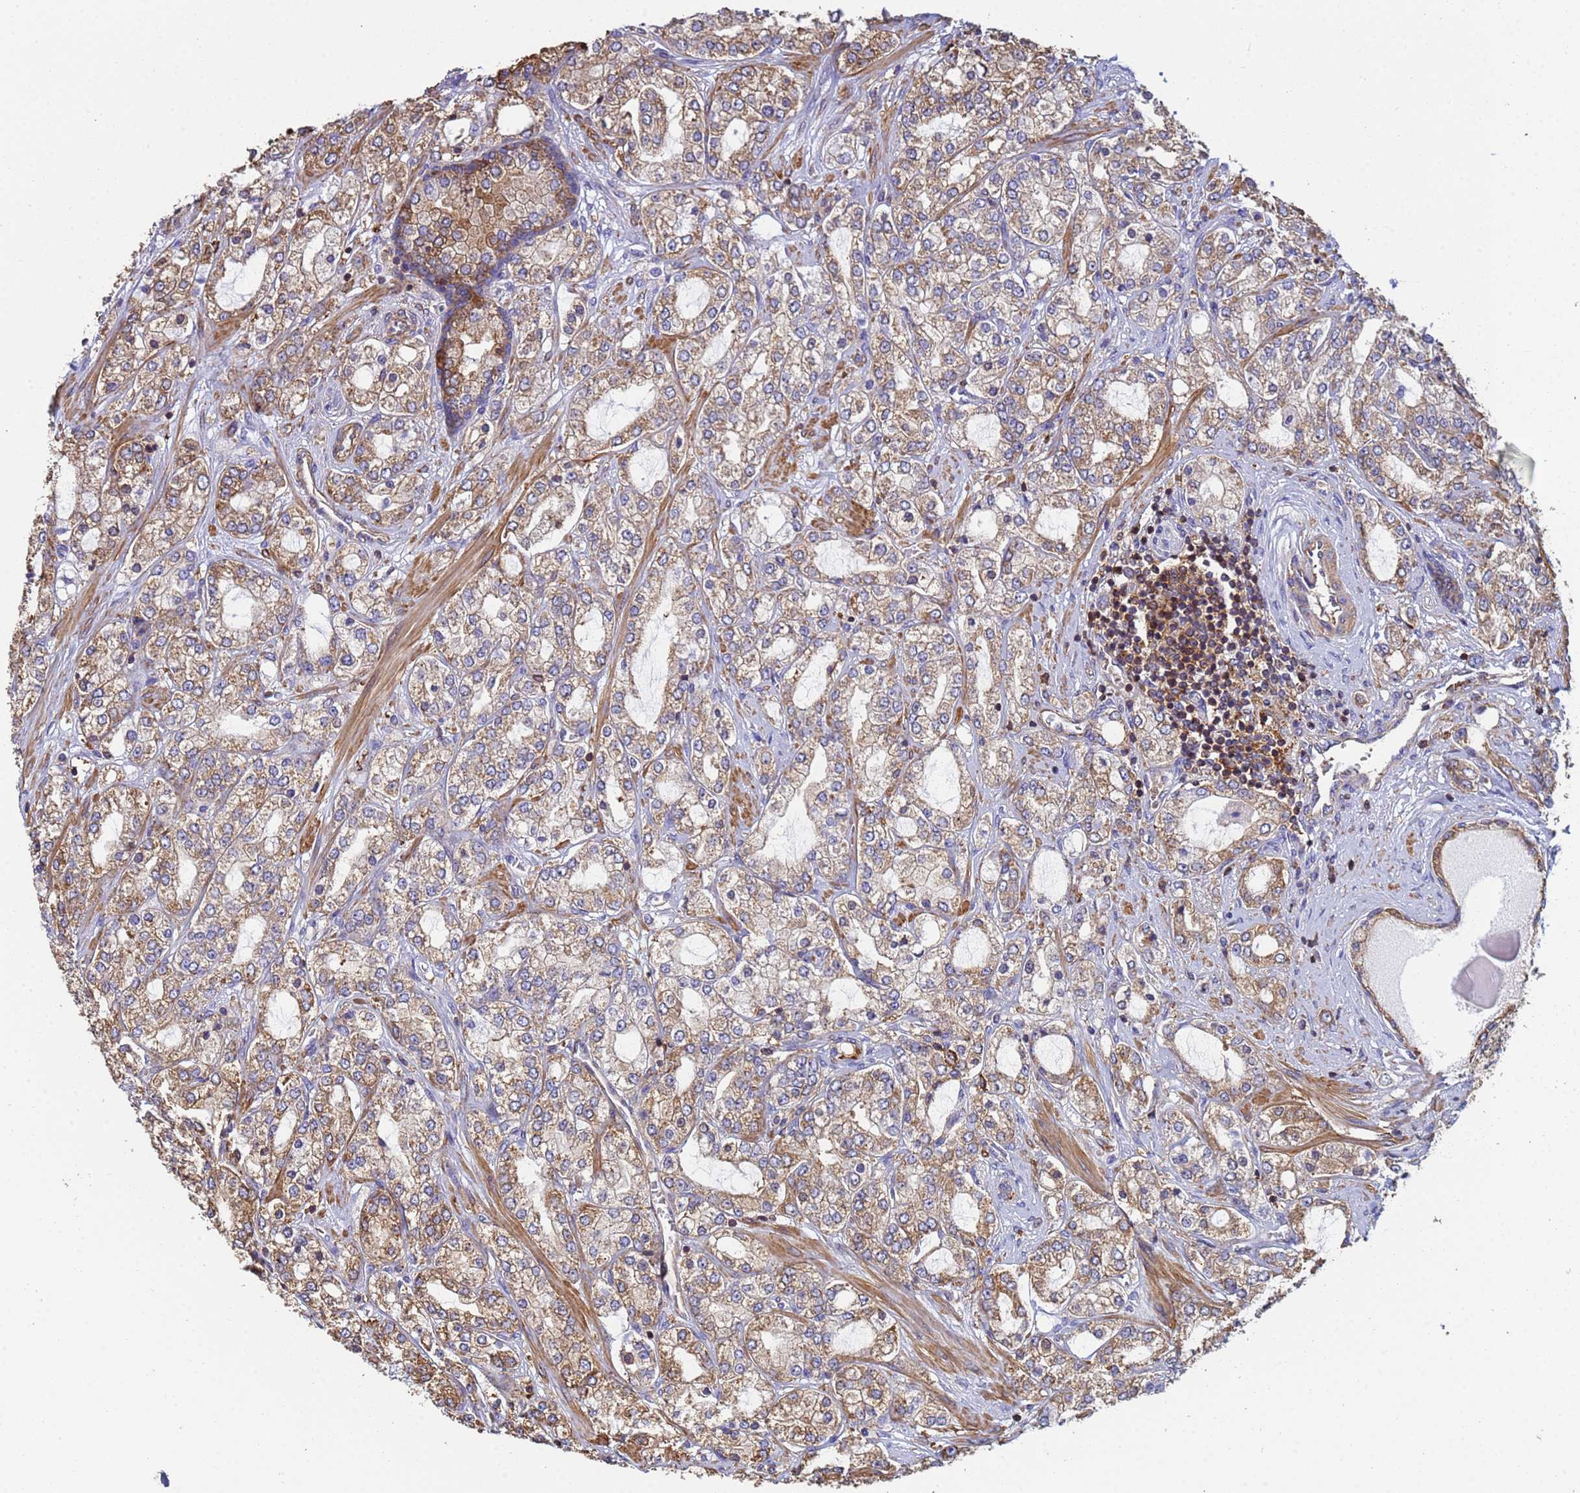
{"staining": {"intensity": "moderate", "quantity": ">75%", "location": "cytoplasmic/membranous"}, "tissue": "prostate cancer", "cell_type": "Tumor cells", "image_type": "cancer", "snomed": [{"axis": "morphology", "description": "Adenocarcinoma, High grade"}, {"axis": "topography", "description": "Prostate"}], "caption": "DAB immunohistochemical staining of human prostate cancer demonstrates moderate cytoplasmic/membranous protein staining in approximately >75% of tumor cells.", "gene": "ZNG1B", "patient": {"sex": "male", "age": 64}}